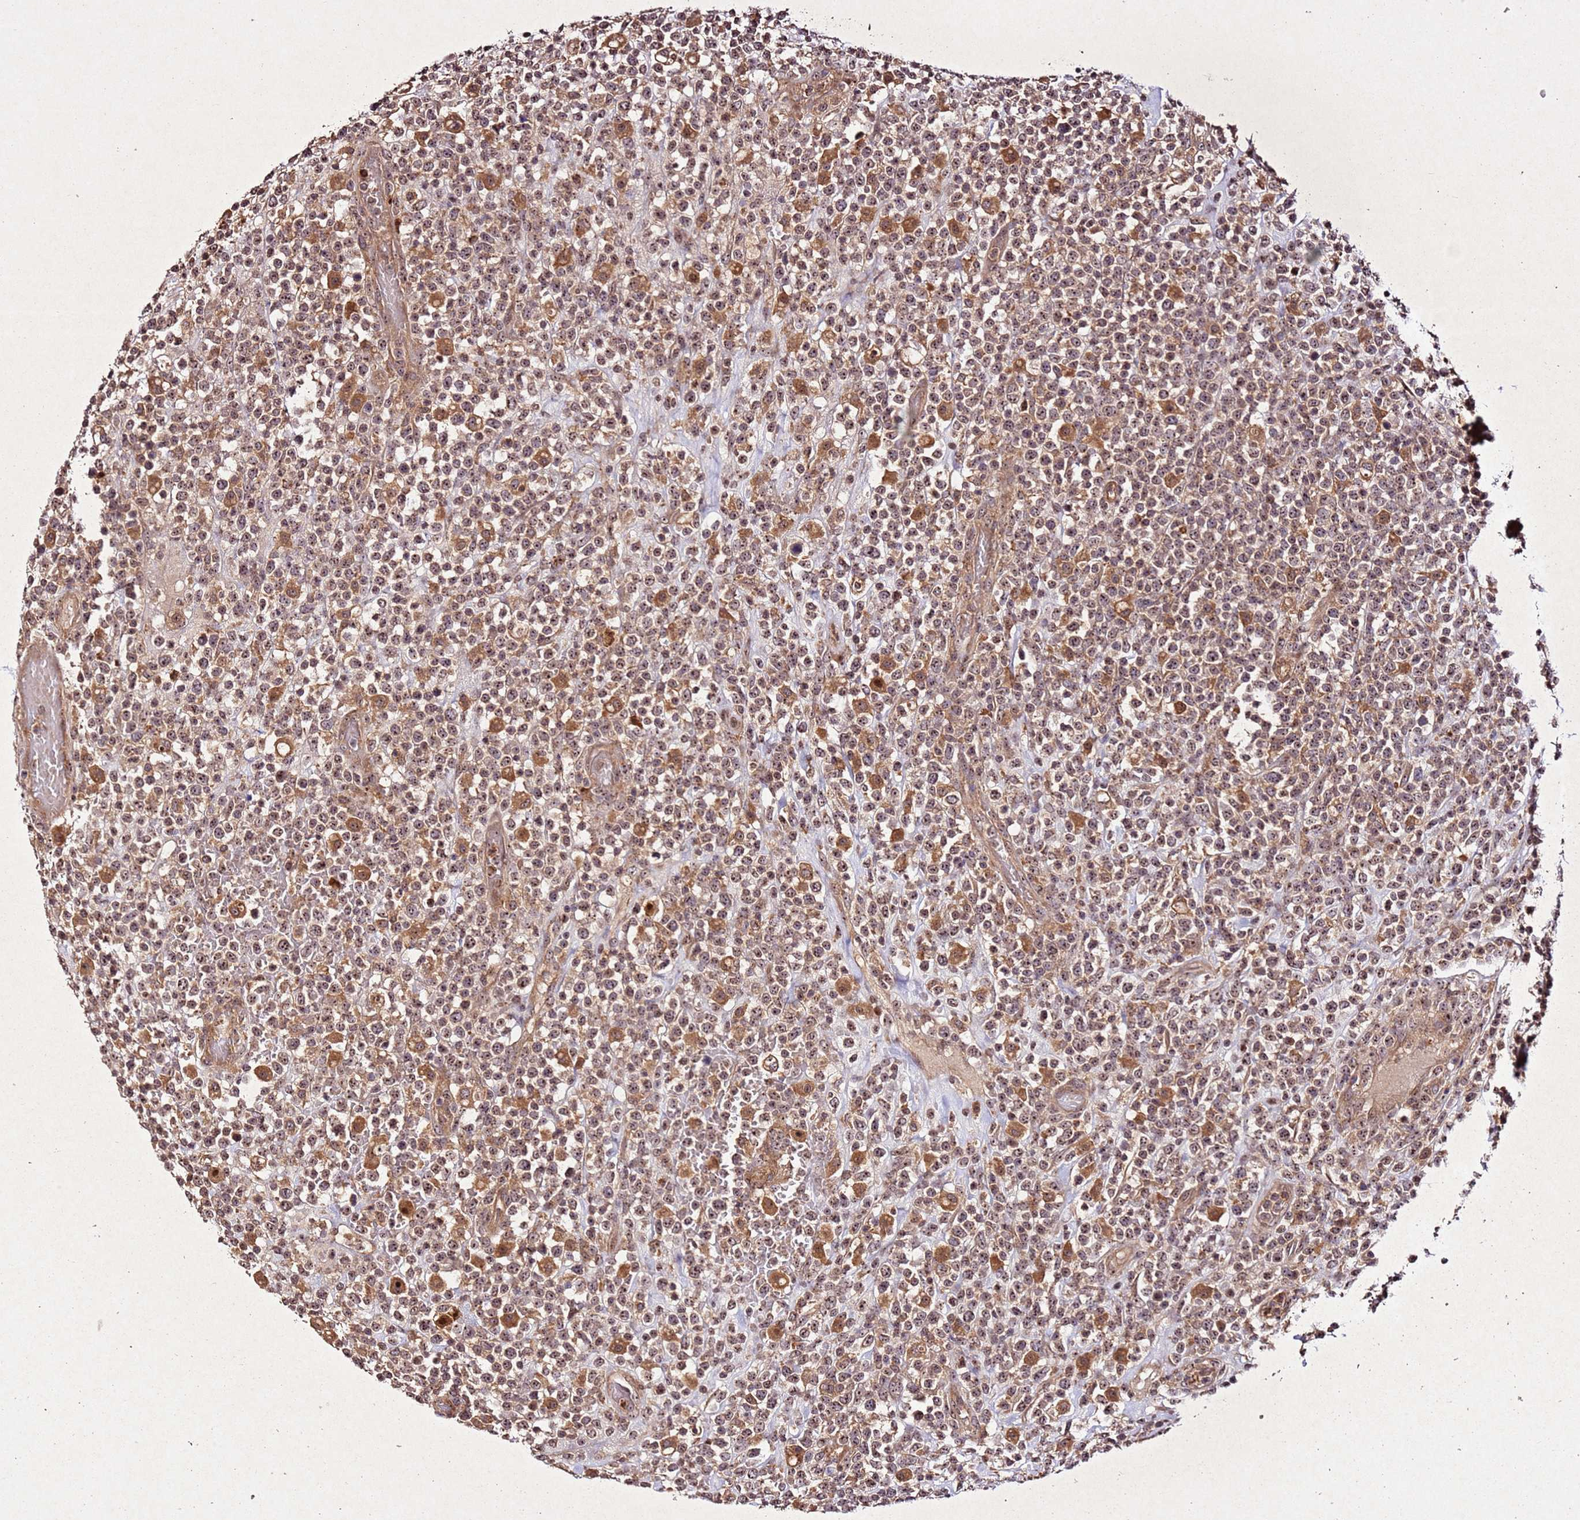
{"staining": {"intensity": "moderate", "quantity": ">75%", "location": "nuclear"}, "tissue": "lymphoma", "cell_type": "Tumor cells", "image_type": "cancer", "snomed": [{"axis": "morphology", "description": "Malignant lymphoma, non-Hodgkin's type, High grade"}, {"axis": "topography", "description": "Colon"}], "caption": "Tumor cells display moderate nuclear staining in about >75% of cells in high-grade malignant lymphoma, non-Hodgkin's type.", "gene": "PTMA", "patient": {"sex": "female", "age": 53}}